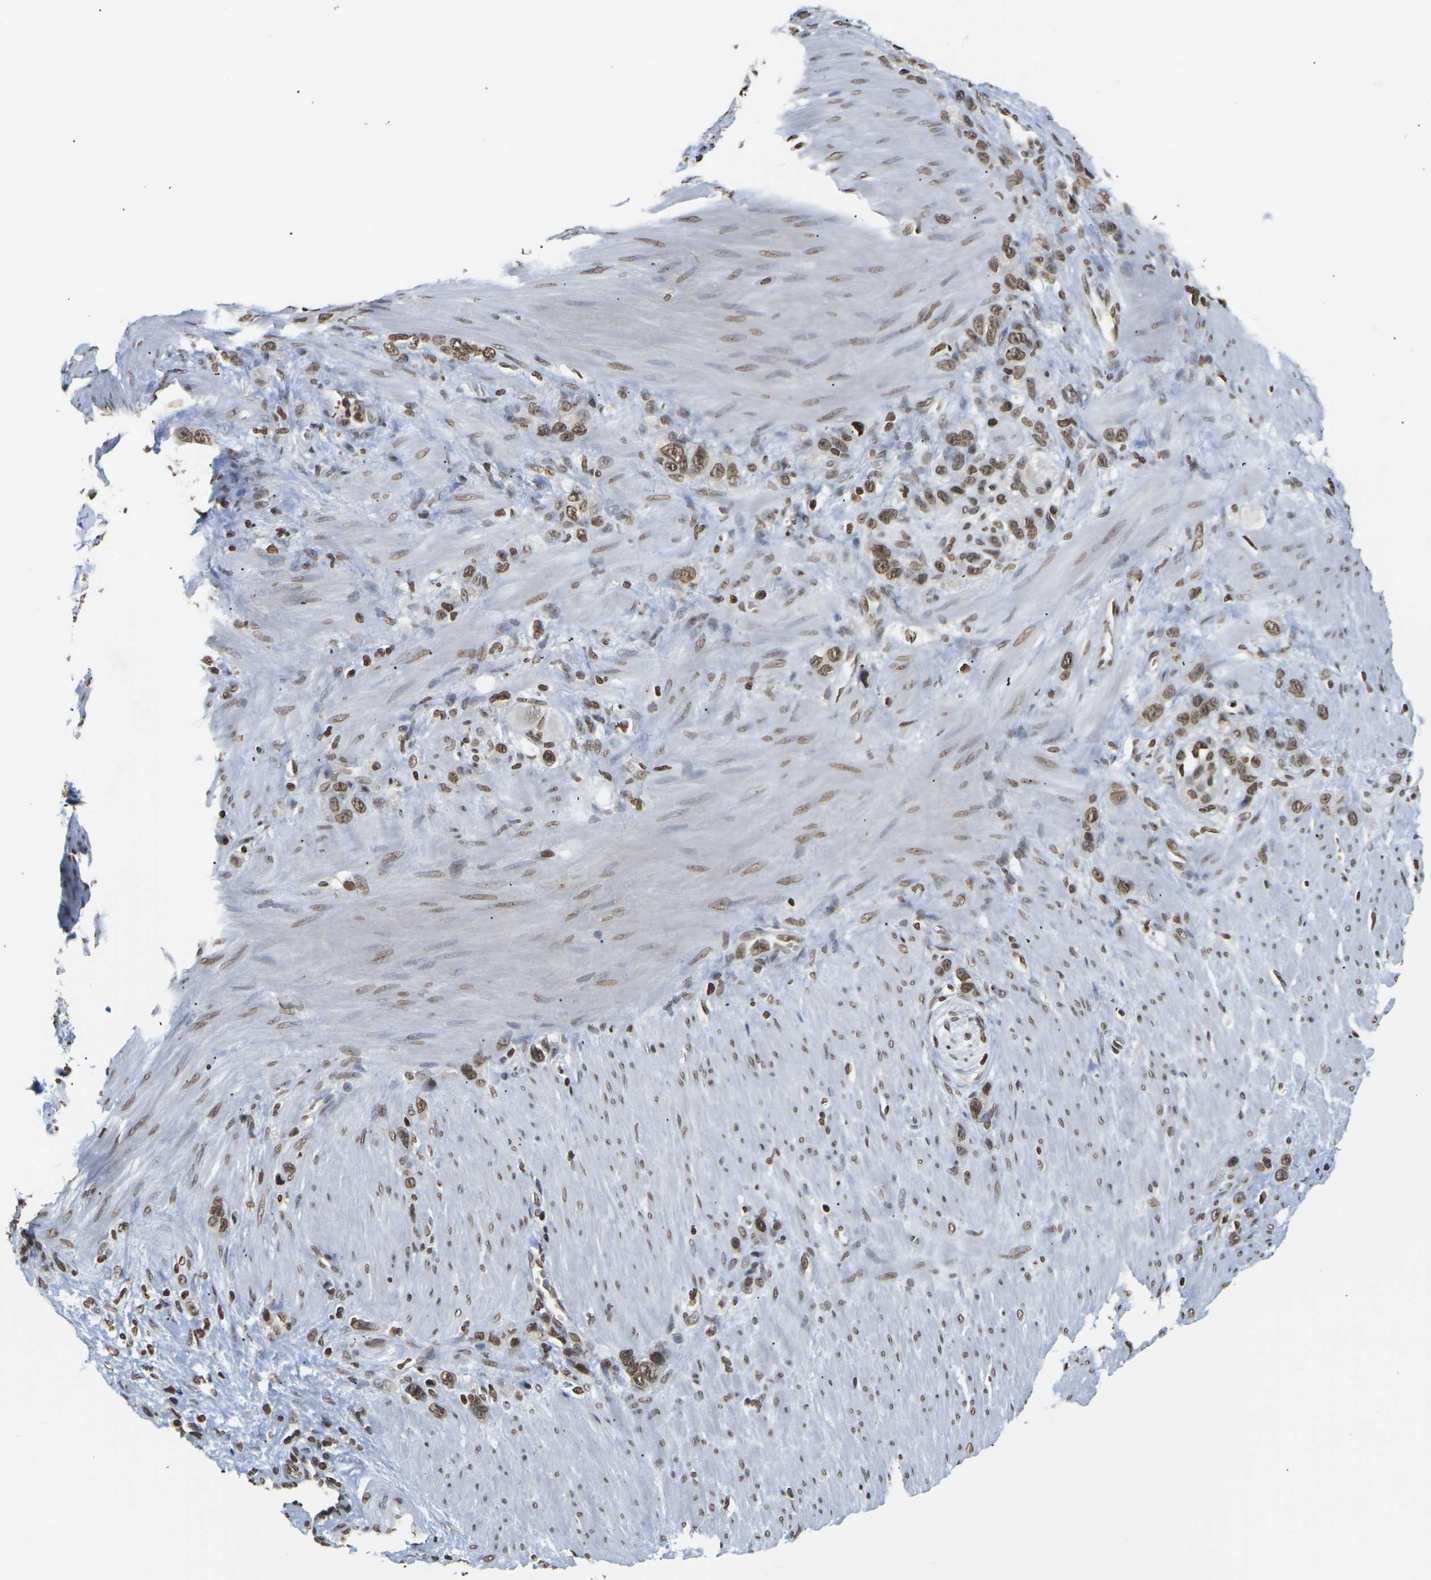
{"staining": {"intensity": "moderate", "quantity": ">75%", "location": "nuclear"}, "tissue": "stomach cancer", "cell_type": "Tumor cells", "image_type": "cancer", "snomed": [{"axis": "morphology", "description": "Adenocarcinoma, NOS"}, {"axis": "morphology", "description": "Adenocarcinoma, High grade"}, {"axis": "topography", "description": "Stomach, upper"}, {"axis": "topography", "description": "Stomach, lower"}], "caption": "A medium amount of moderate nuclear staining is appreciated in approximately >75% of tumor cells in stomach adenocarcinoma (high-grade) tissue.", "gene": "ETV5", "patient": {"sex": "female", "age": 65}}